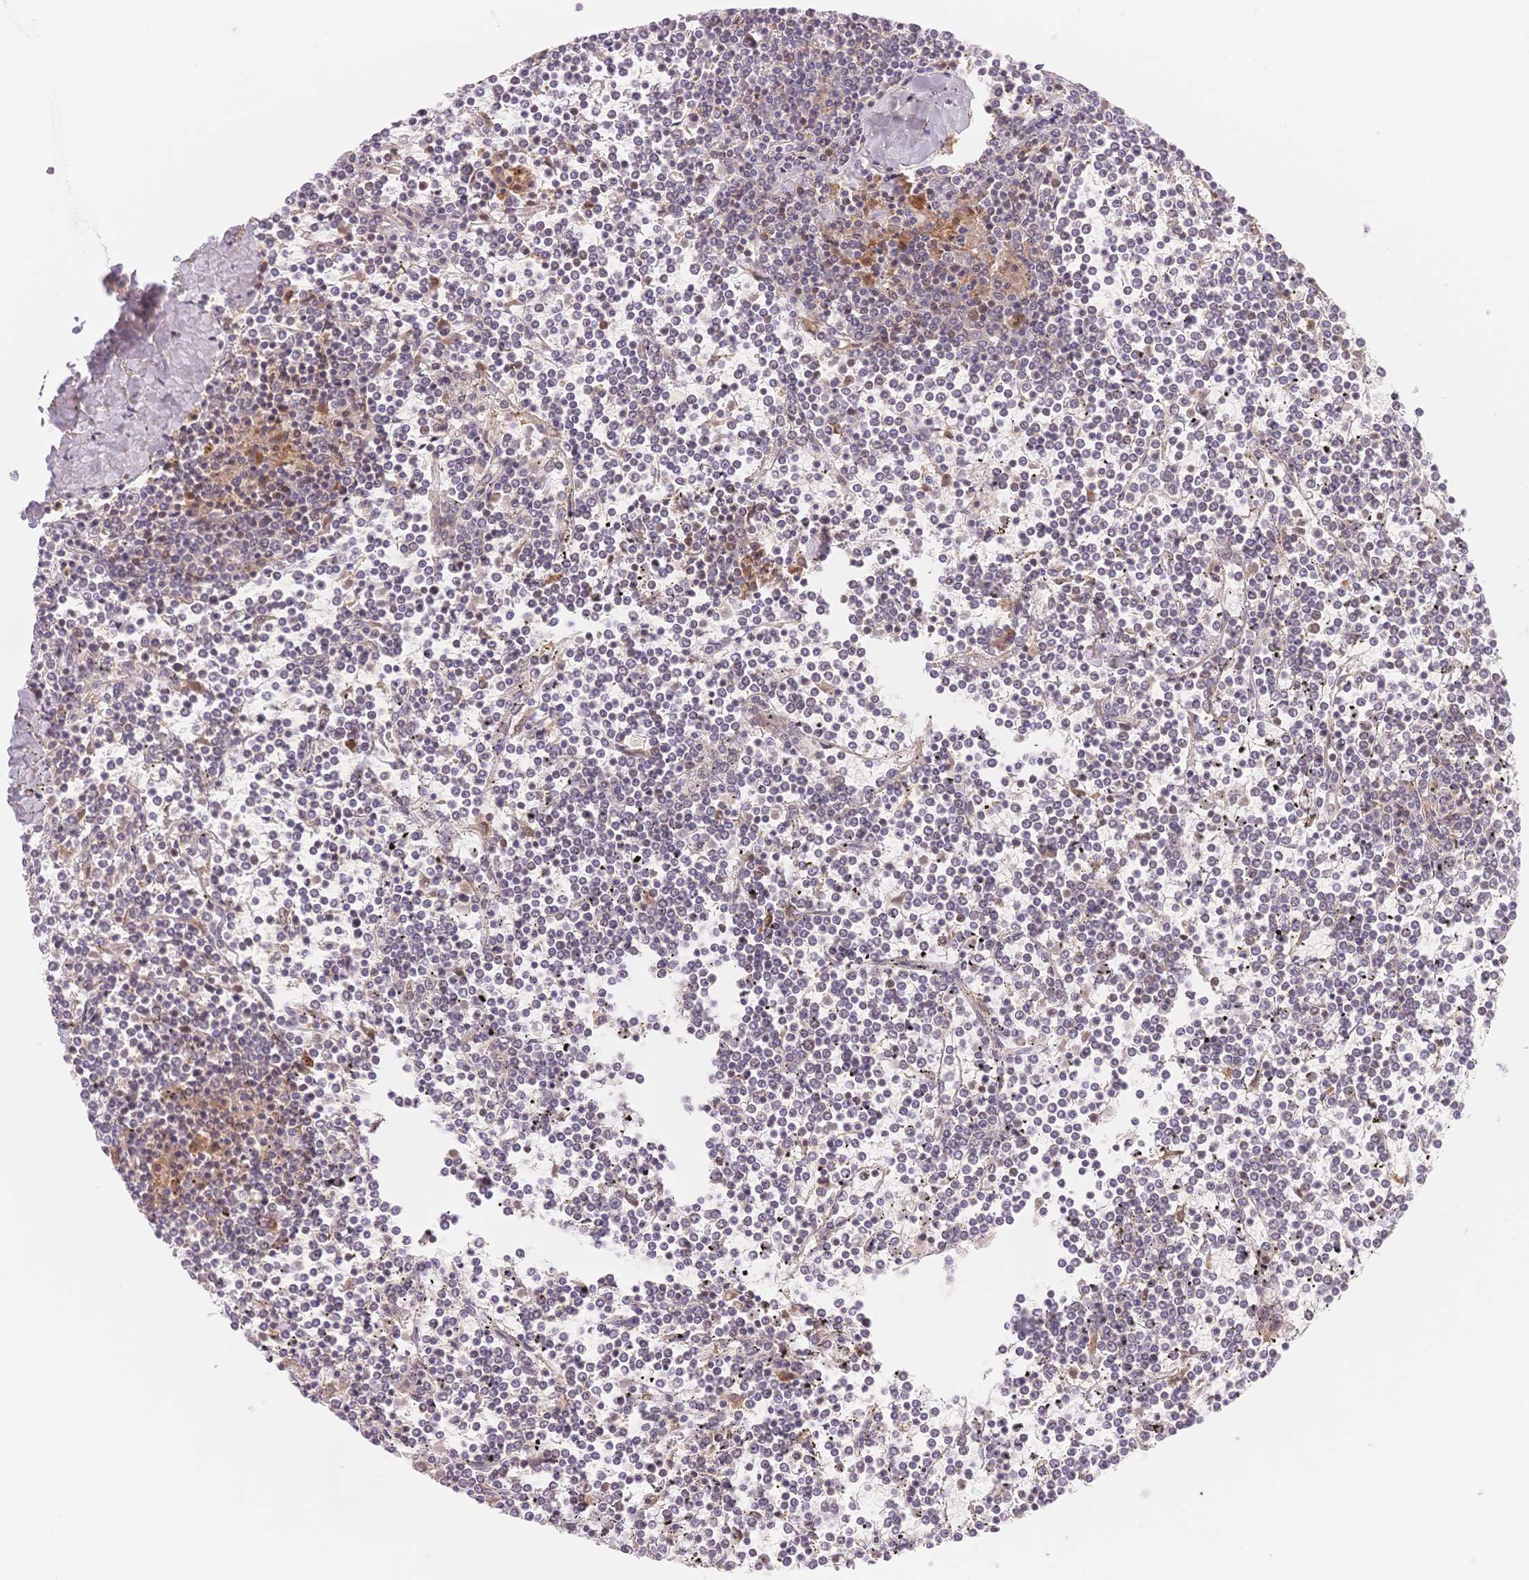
{"staining": {"intensity": "negative", "quantity": "none", "location": "none"}, "tissue": "lymphoma", "cell_type": "Tumor cells", "image_type": "cancer", "snomed": [{"axis": "morphology", "description": "Malignant lymphoma, non-Hodgkin's type, Low grade"}, {"axis": "topography", "description": "Spleen"}], "caption": "Immunohistochemistry micrograph of malignant lymphoma, non-Hodgkin's type (low-grade) stained for a protein (brown), which exhibits no positivity in tumor cells.", "gene": "STK39", "patient": {"sex": "female", "age": 19}}